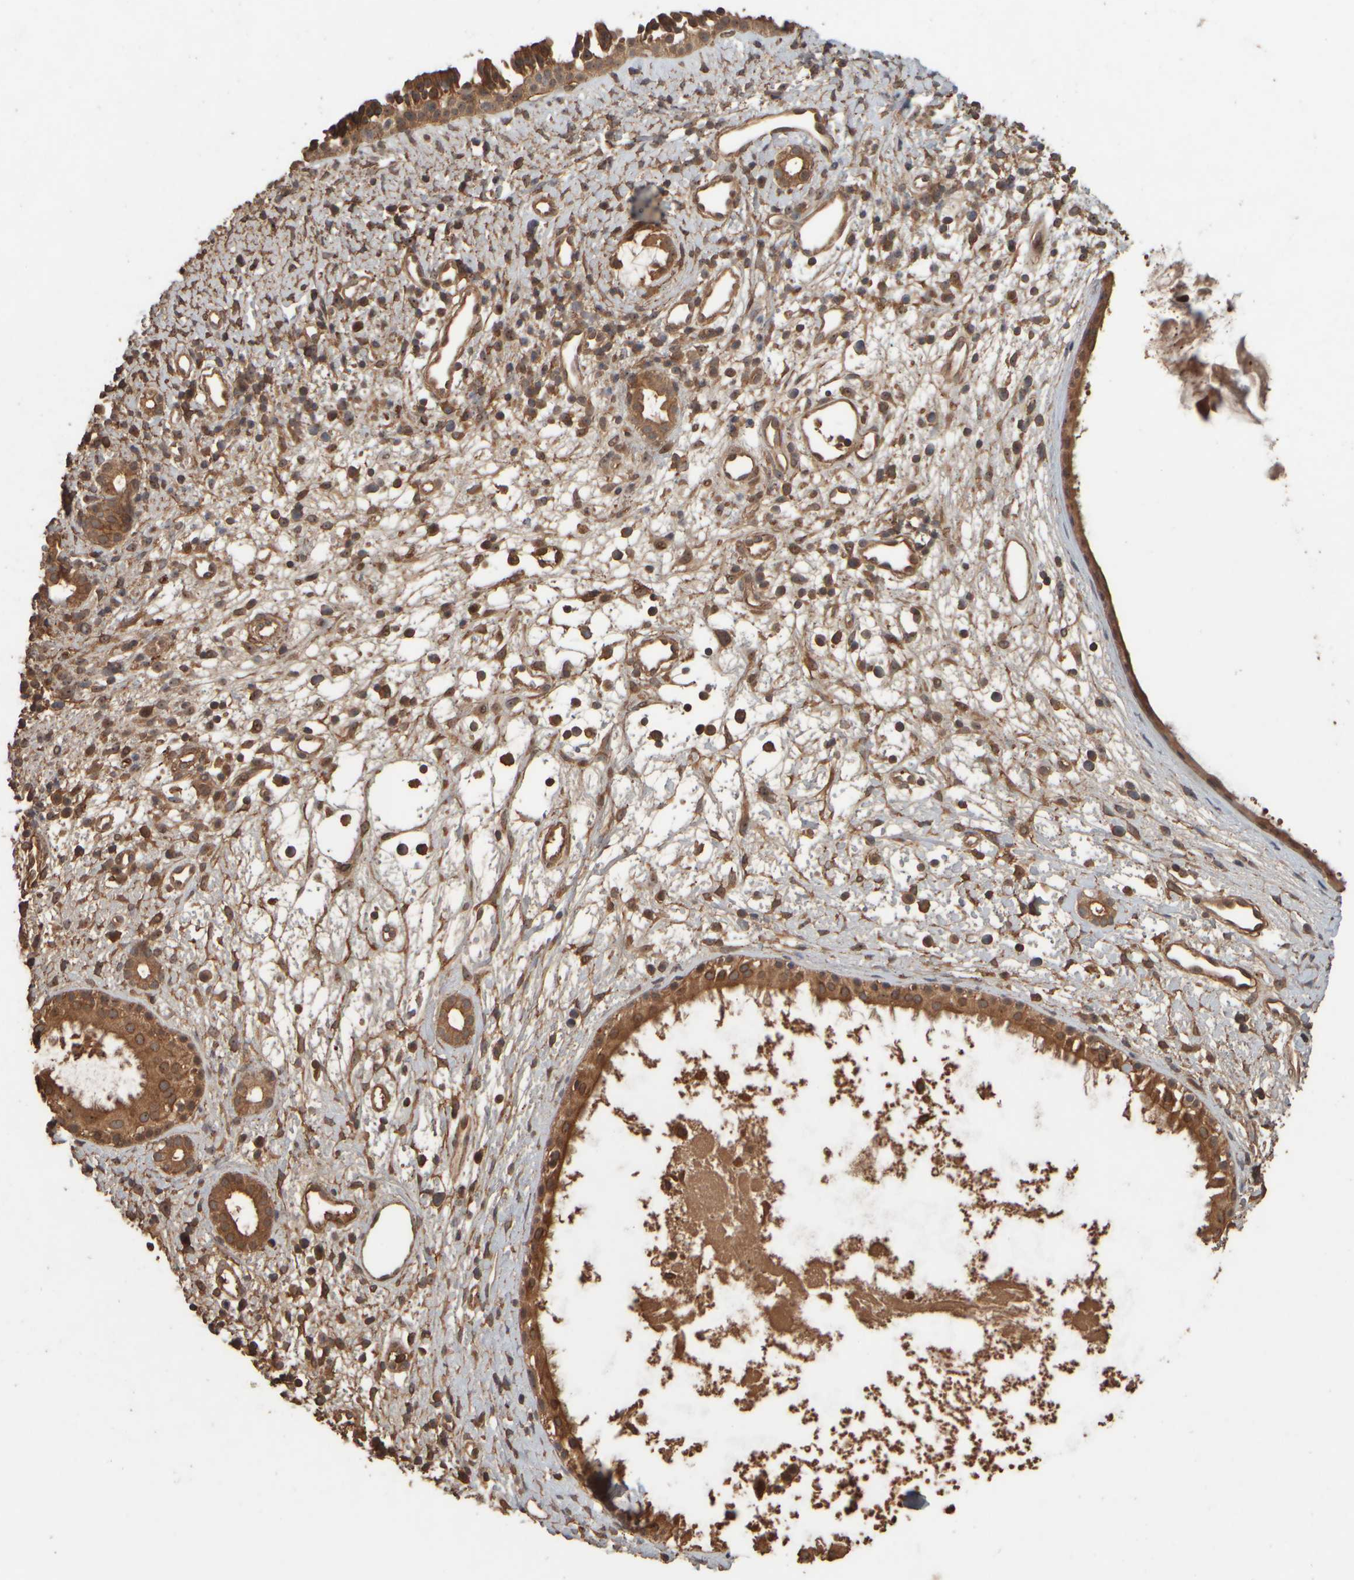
{"staining": {"intensity": "moderate", "quantity": ">75%", "location": "cytoplasmic/membranous"}, "tissue": "nasopharynx", "cell_type": "Respiratory epithelial cells", "image_type": "normal", "snomed": [{"axis": "morphology", "description": "Normal tissue, NOS"}, {"axis": "topography", "description": "Nasopharynx"}], "caption": "Immunohistochemistry (IHC) of unremarkable nasopharynx displays medium levels of moderate cytoplasmic/membranous expression in approximately >75% of respiratory epithelial cells. The protein is stained brown, and the nuclei are stained in blue (DAB (3,3'-diaminobenzidine) IHC with brightfield microscopy, high magnification).", "gene": "SPHK1", "patient": {"sex": "male", "age": 22}}